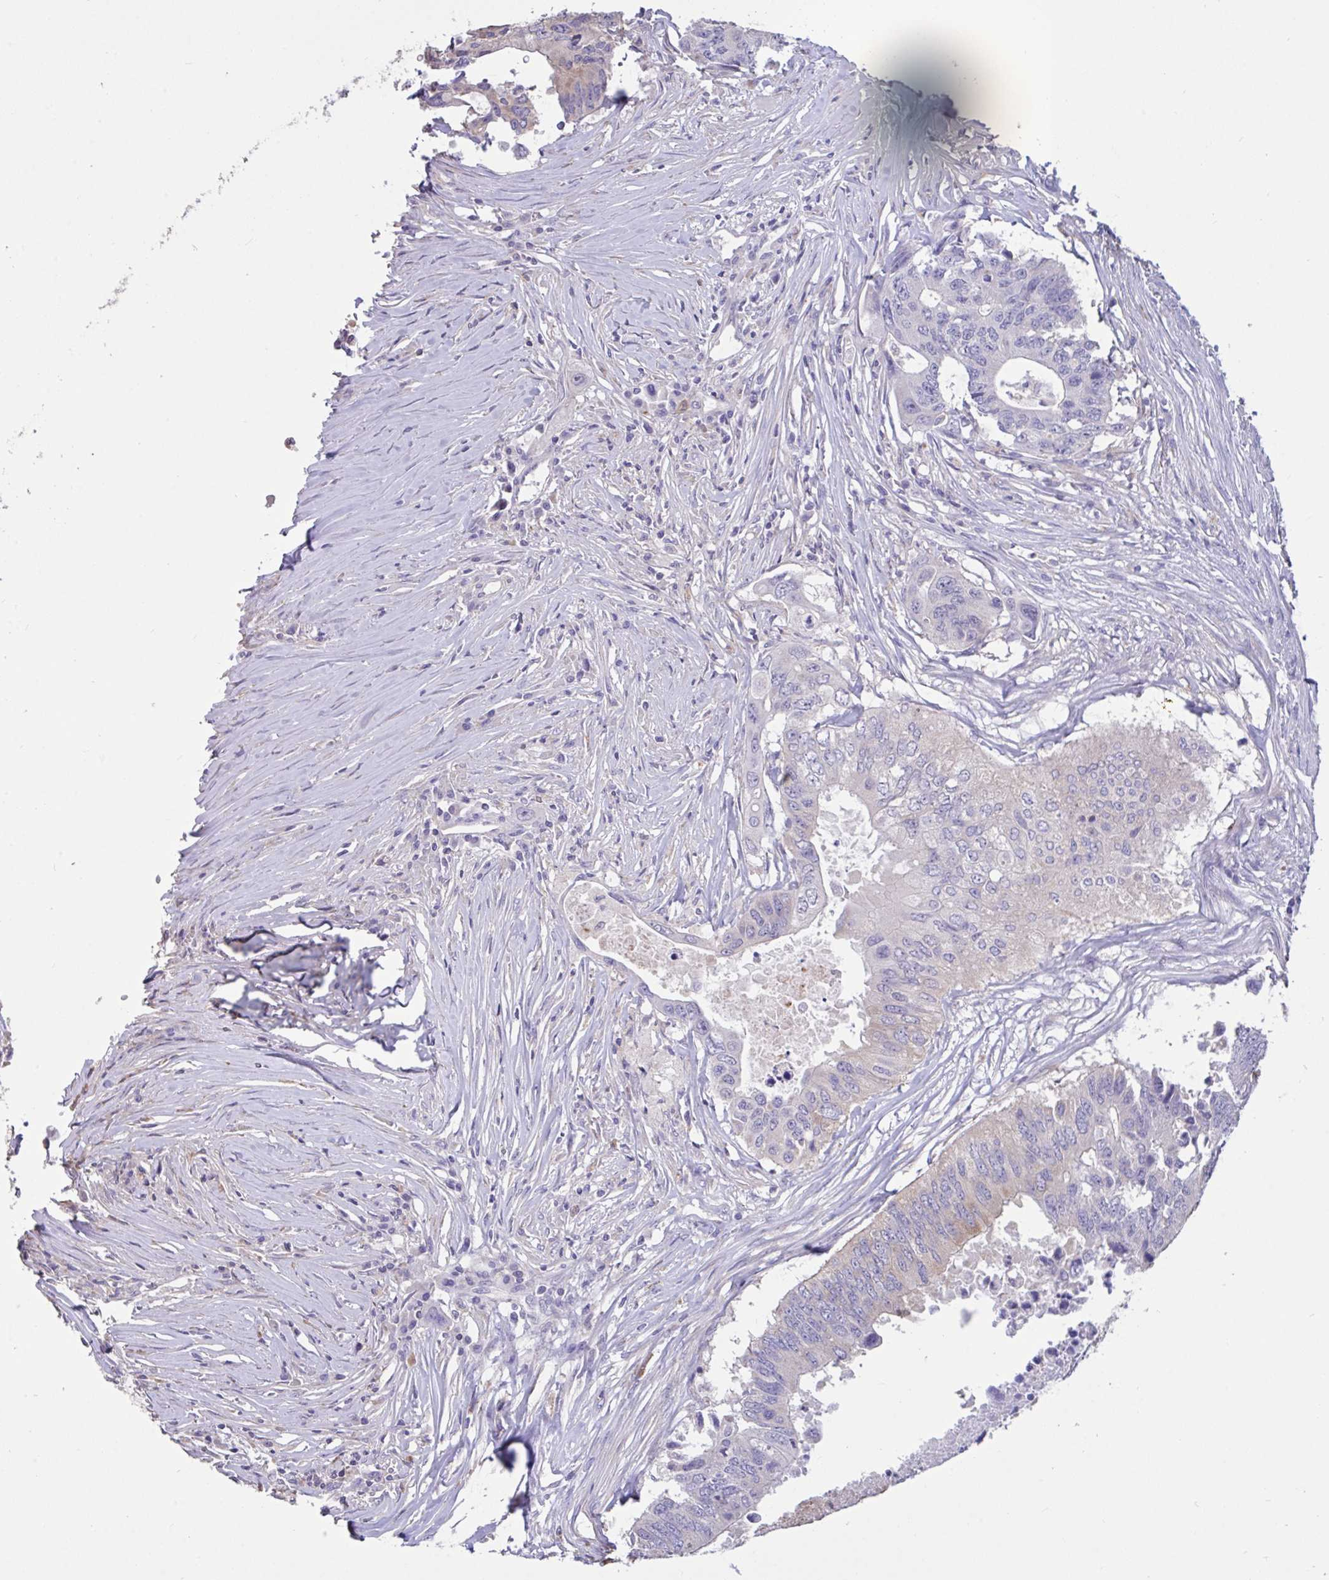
{"staining": {"intensity": "negative", "quantity": "none", "location": "none"}, "tissue": "colorectal cancer", "cell_type": "Tumor cells", "image_type": "cancer", "snomed": [{"axis": "morphology", "description": "Adenocarcinoma, NOS"}, {"axis": "topography", "description": "Colon"}], "caption": "Tumor cells are negative for brown protein staining in colorectal cancer. Brightfield microscopy of IHC stained with DAB (3,3'-diaminobenzidine) (brown) and hematoxylin (blue), captured at high magnification.", "gene": "DDX39A", "patient": {"sex": "male", "age": 71}}